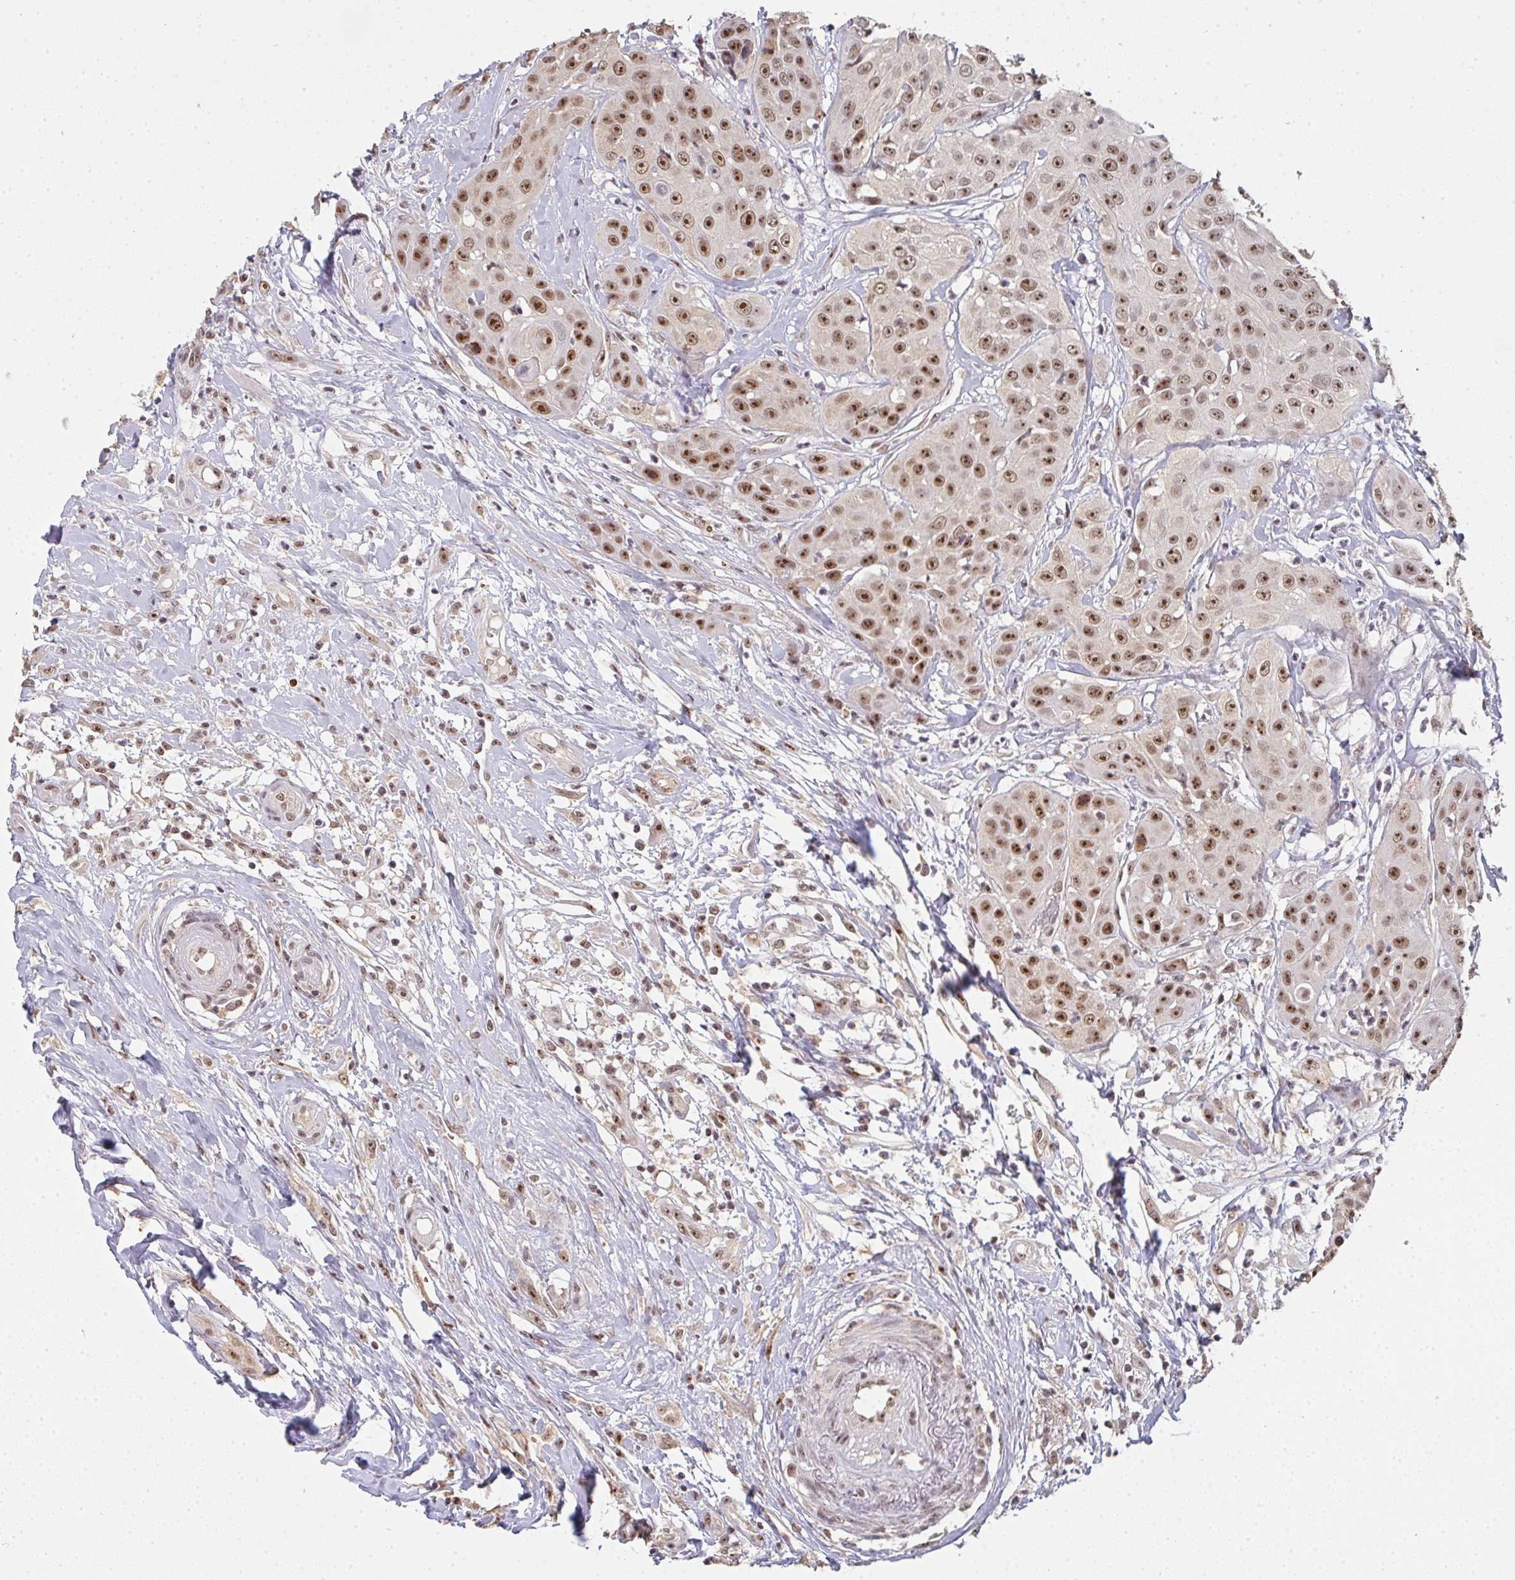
{"staining": {"intensity": "moderate", "quantity": ">75%", "location": "nuclear"}, "tissue": "head and neck cancer", "cell_type": "Tumor cells", "image_type": "cancer", "snomed": [{"axis": "morphology", "description": "Squamous cell carcinoma, NOS"}, {"axis": "topography", "description": "Head-Neck"}], "caption": "The immunohistochemical stain labels moderate nuclear expression in tumor cells of squamous cell carcinoma (head and neck) tissue.", "gene": "DKC1", "patient": {"sex": "male", "age": 83}}